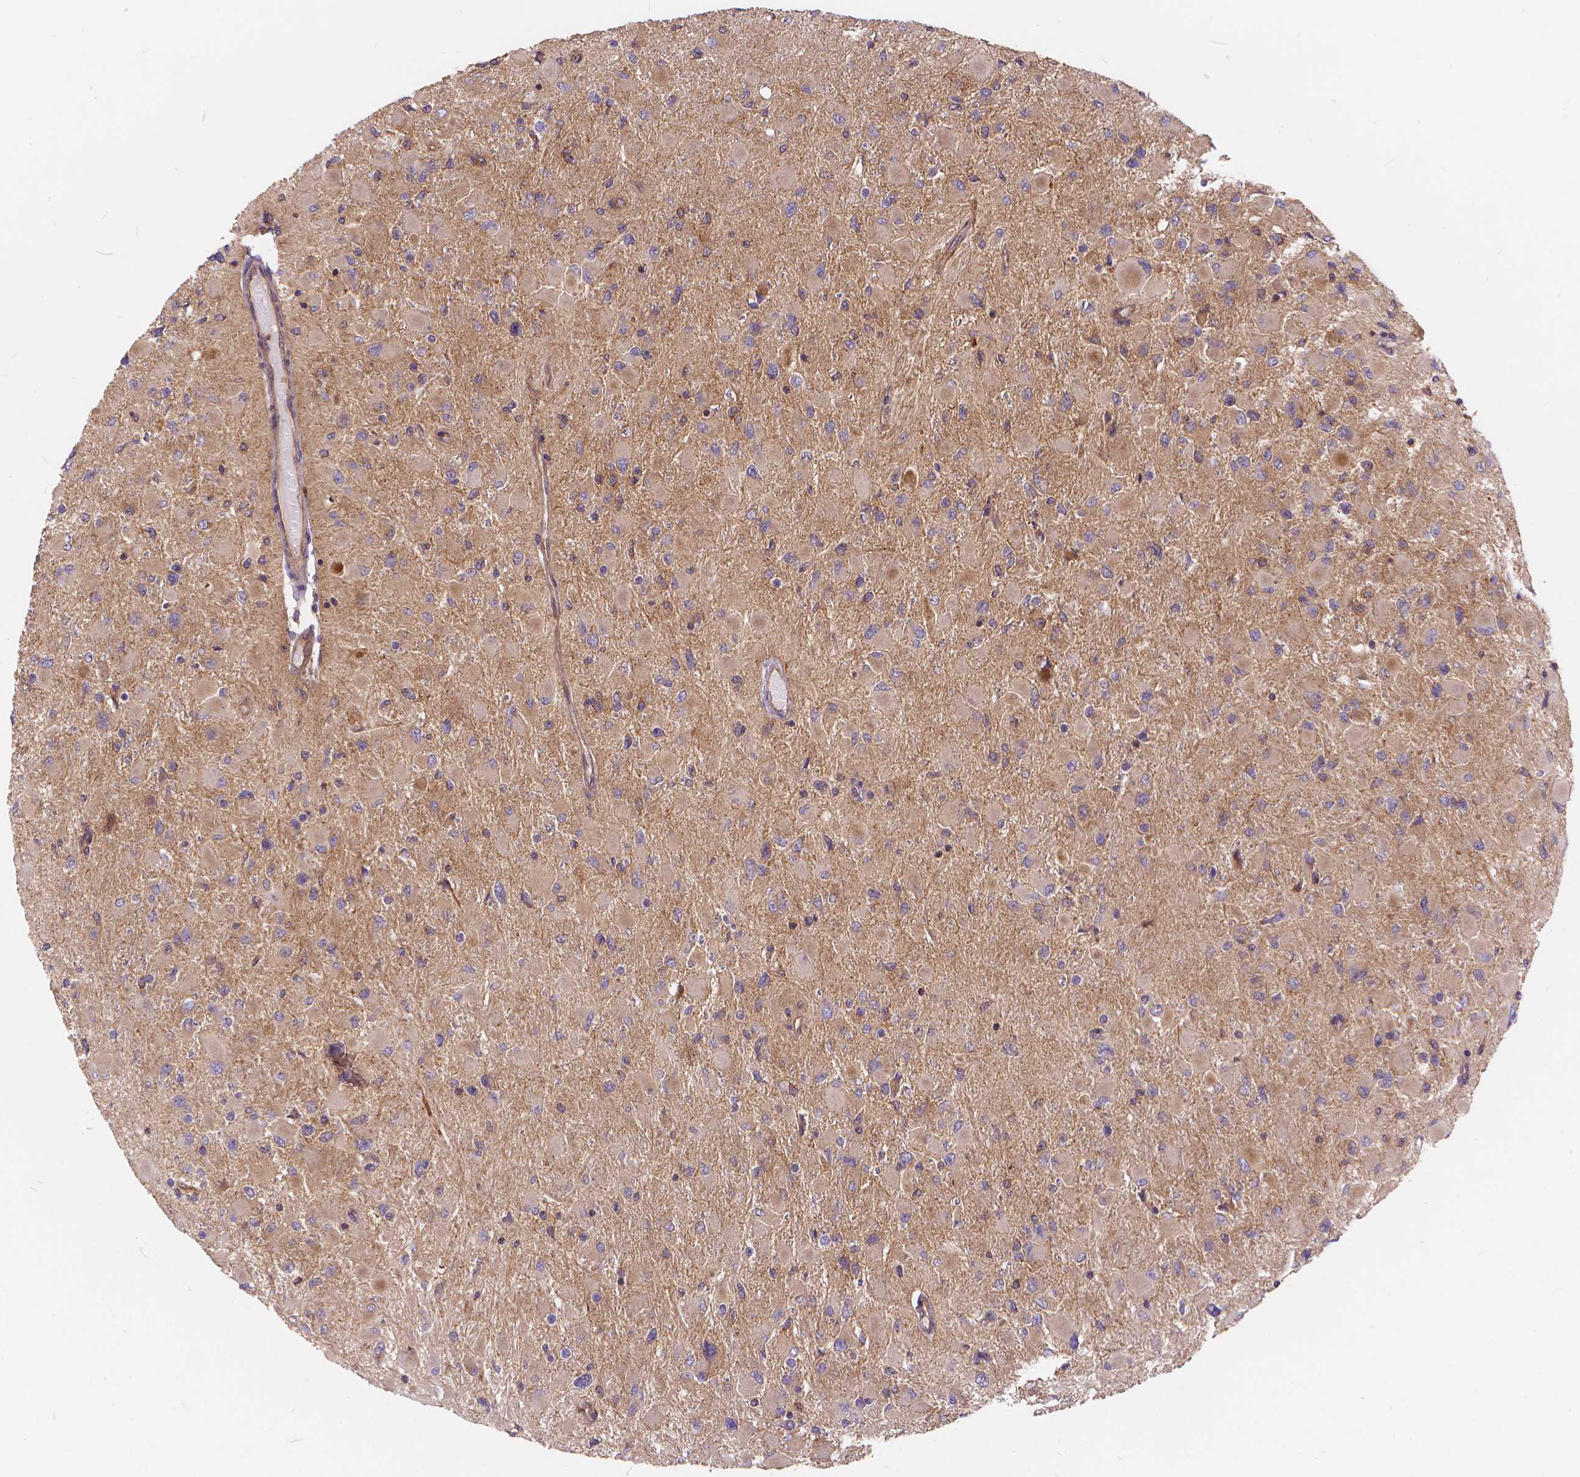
{"staining": {"intensity": "weak", "quantity": "<25%", "location": "cytoplasmic/membranous"}, "tissue": "glioma", "cell_type": "Tumor cells", "image_type": "cancer", "snomed": [{"axis": "morphology", "description": "Glioma, malignant, High grade"}, {"axis": "topography", "description": "Cerebral cortex"}], "caption": "Immunohistochemical staining of human malignant glioma (high-grade) reveals no significant staining in tumor cells.", "gene": "ARAP1", "patient": {"sex": "female", "age": 36}}